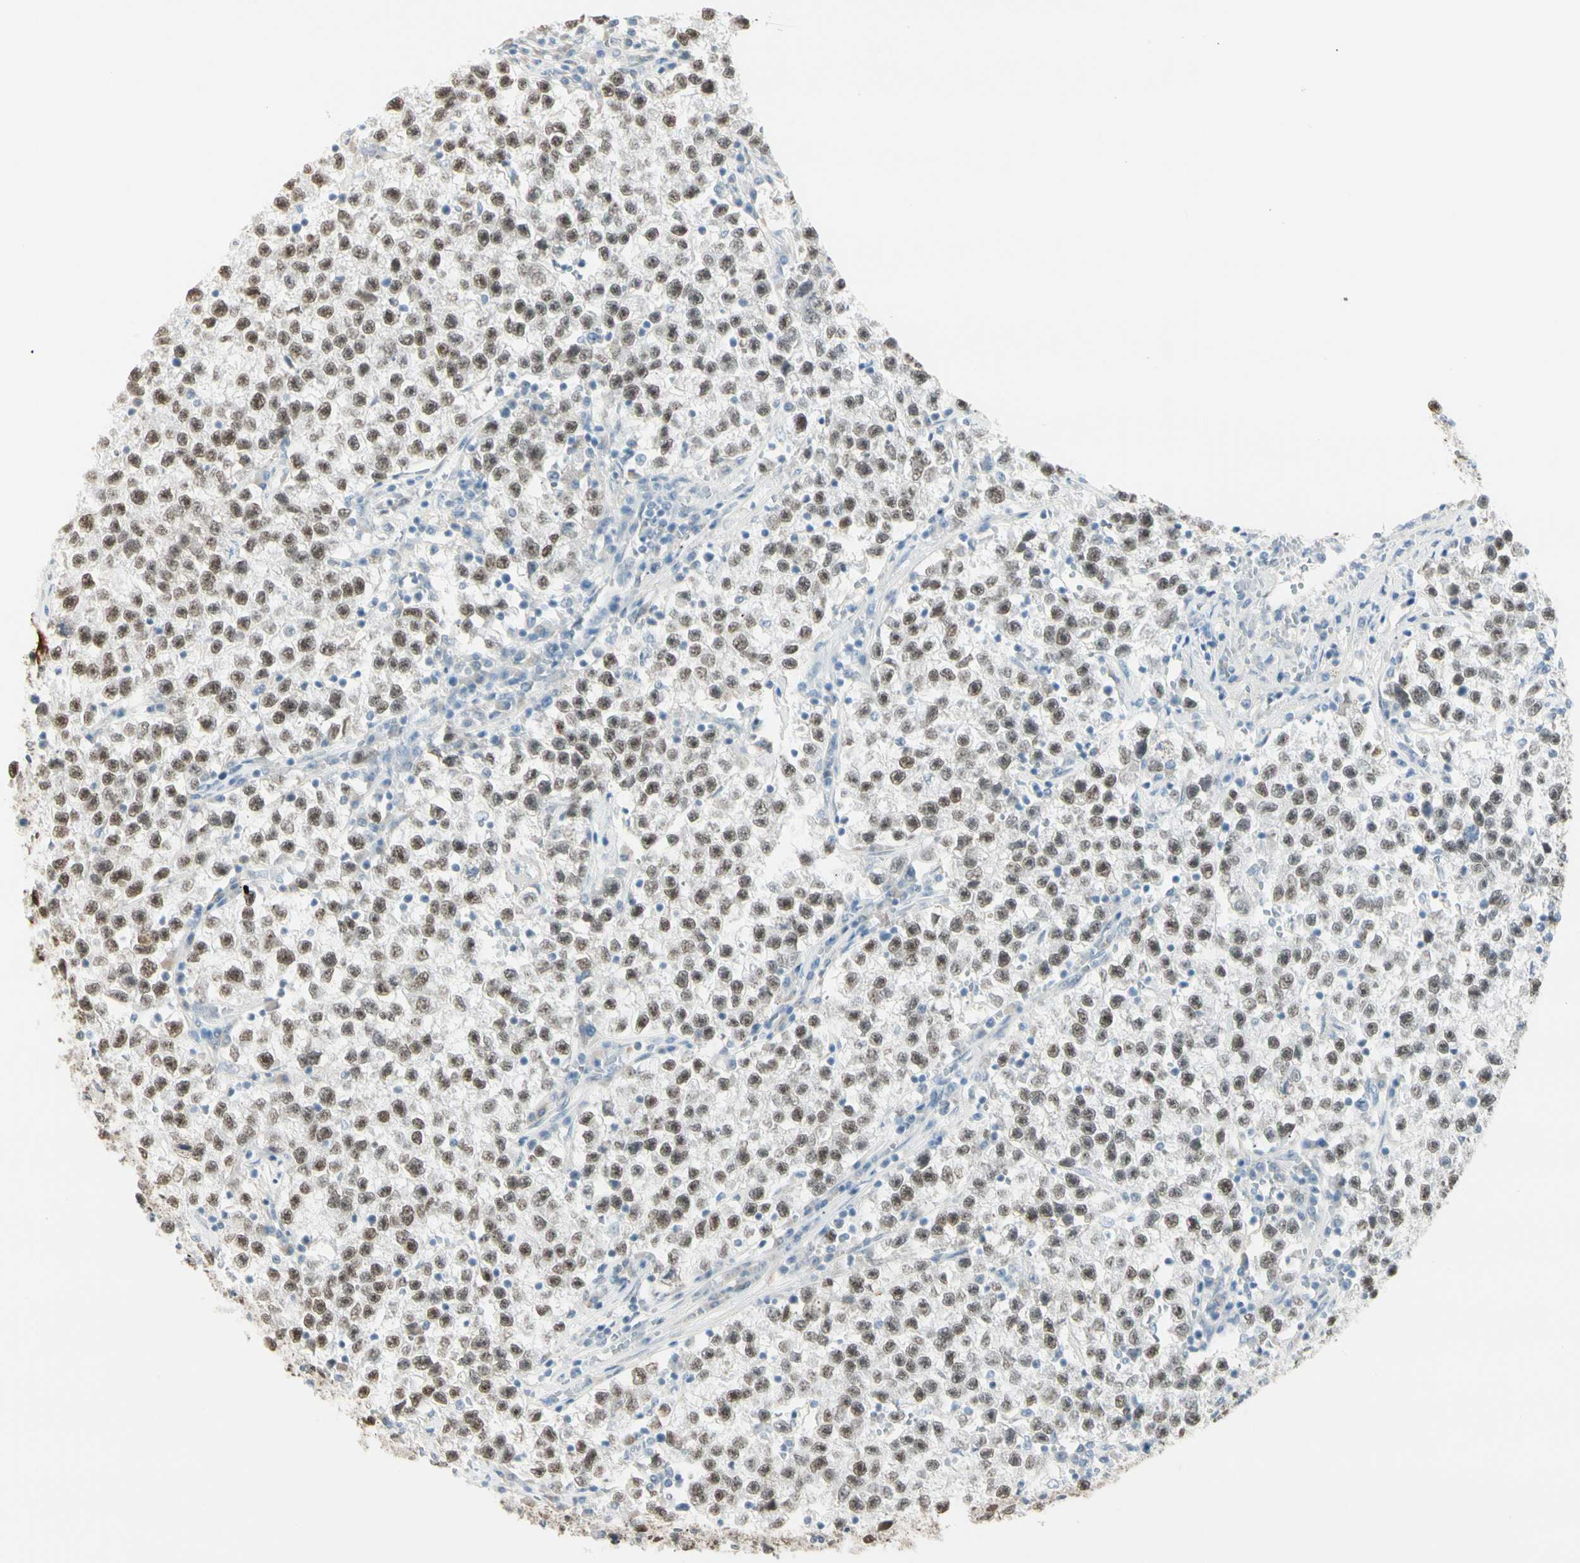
{"staining": {"intensity": "moderate", "quantity": ">75%", "location": "nuclear"}, "tissue": "testis cancer", "cell_type": "Tumor cells", "image_type": "cancer", "snomed": [{"axis": "morphology", "description": "Seminoma, NOS"}, {"axis": "topography", "description": "Testis"}], "caption": "A brown stain labels moderate nuclear expression of a protein in testis cancer (seminoma) tumor cells.", "gene": "ASPN", "patient": {"sex": "male", "age": 22}}